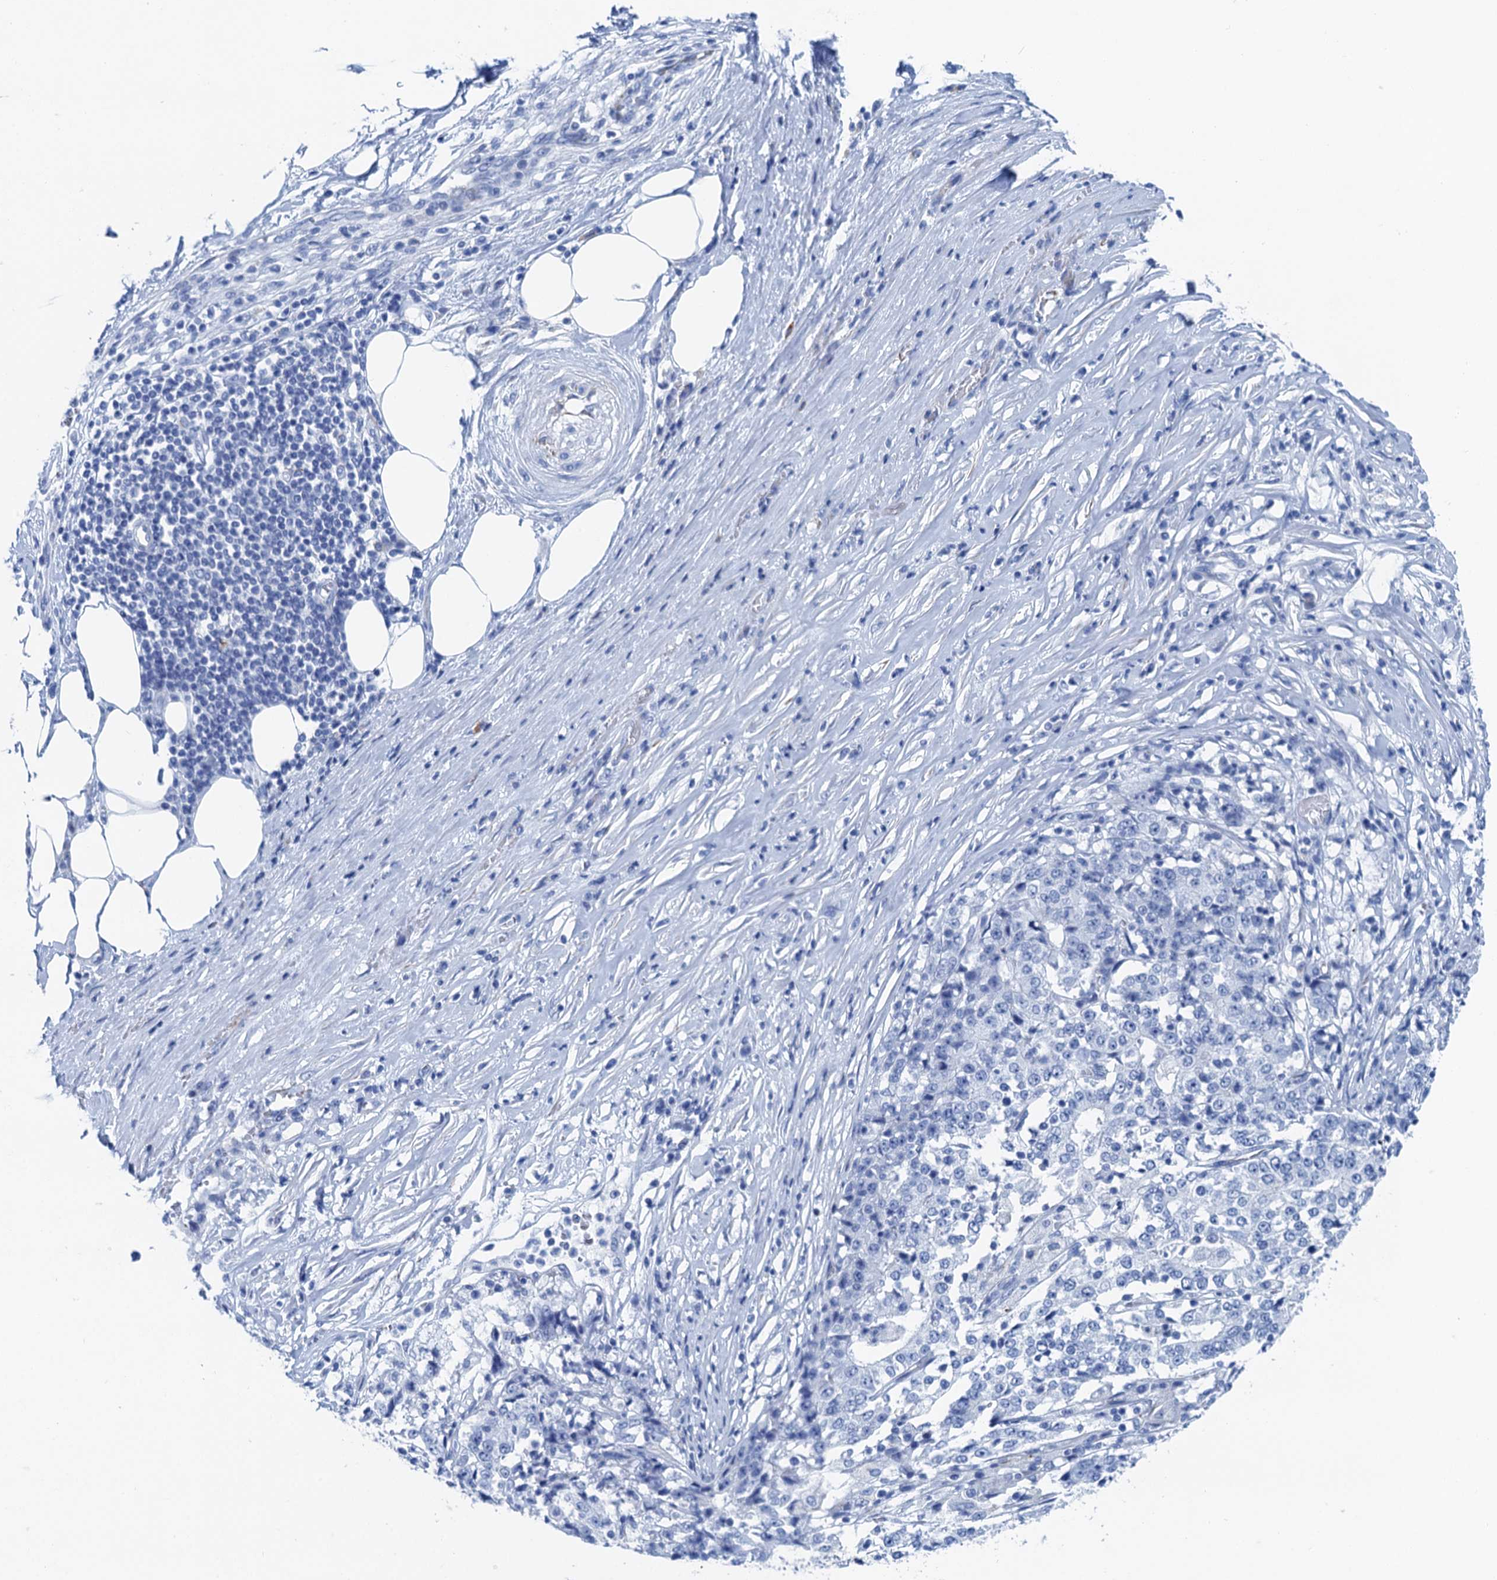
{"staining": {"intensity": "negative", "quantity": "none", "location": "none"}, "tissue": "stomach cancer", "cell_type": "Tumor cells", "image_type": "cancer", "snomed": [{"axis": "morphology", "description": "Adenocarcinoma, NOS"}, {"axis": "topography", "description": "Stomach"}], "caption": "Micrograph shows no significant protein staining in tumor cells of stomach cancer. (Stains: DAB (3,3'-diaminobenzidine) IHC with hematoxylin counter stain, Microscopy: brightfield microscopy at high magnification).", "gene": "NLRP10", "patient": {"sex": "male", "age": 59}}